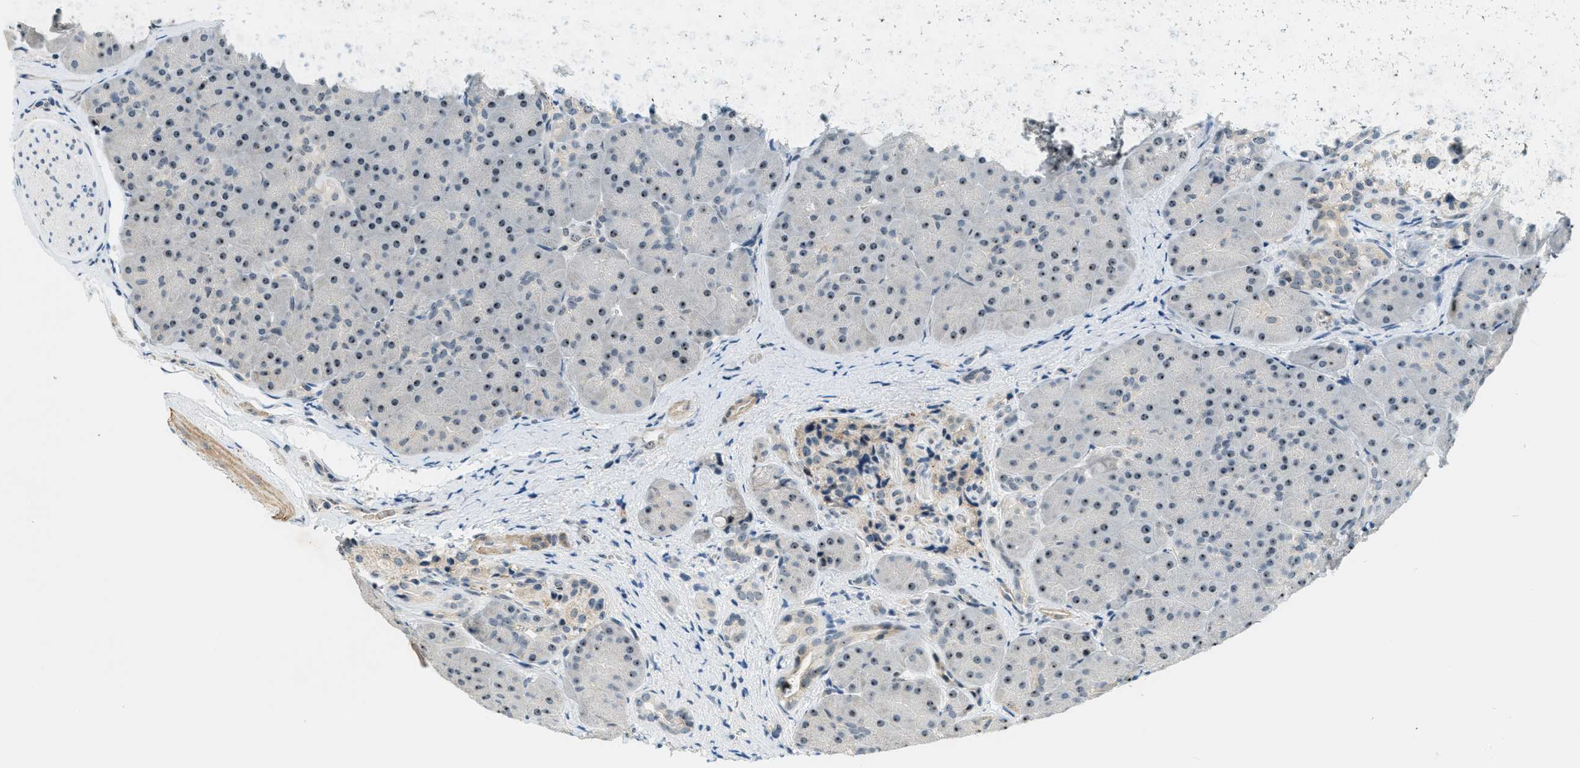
{"staining": {"intensity": "weak", "quantity": "25%-75%", "location": "nuclear"}, "tissue": "pancreas", "cell_type": "Exocrine glandular cells", "image_type": "normal", "snomed": [{"axis": "morphology", "description": "Normal tissue, NOS"}, {"axis": "topography", "description": "Pancreas"}], "caption": "Protein staining of normal pancreas displays weak nuclear expression in about 25%-75% of exocrine glandular cells. (brown staining indicates protein expression, while blue staining denotes nuclei).", "gene": "DDX47", "patient": {"sex": "male", "age": 66}}